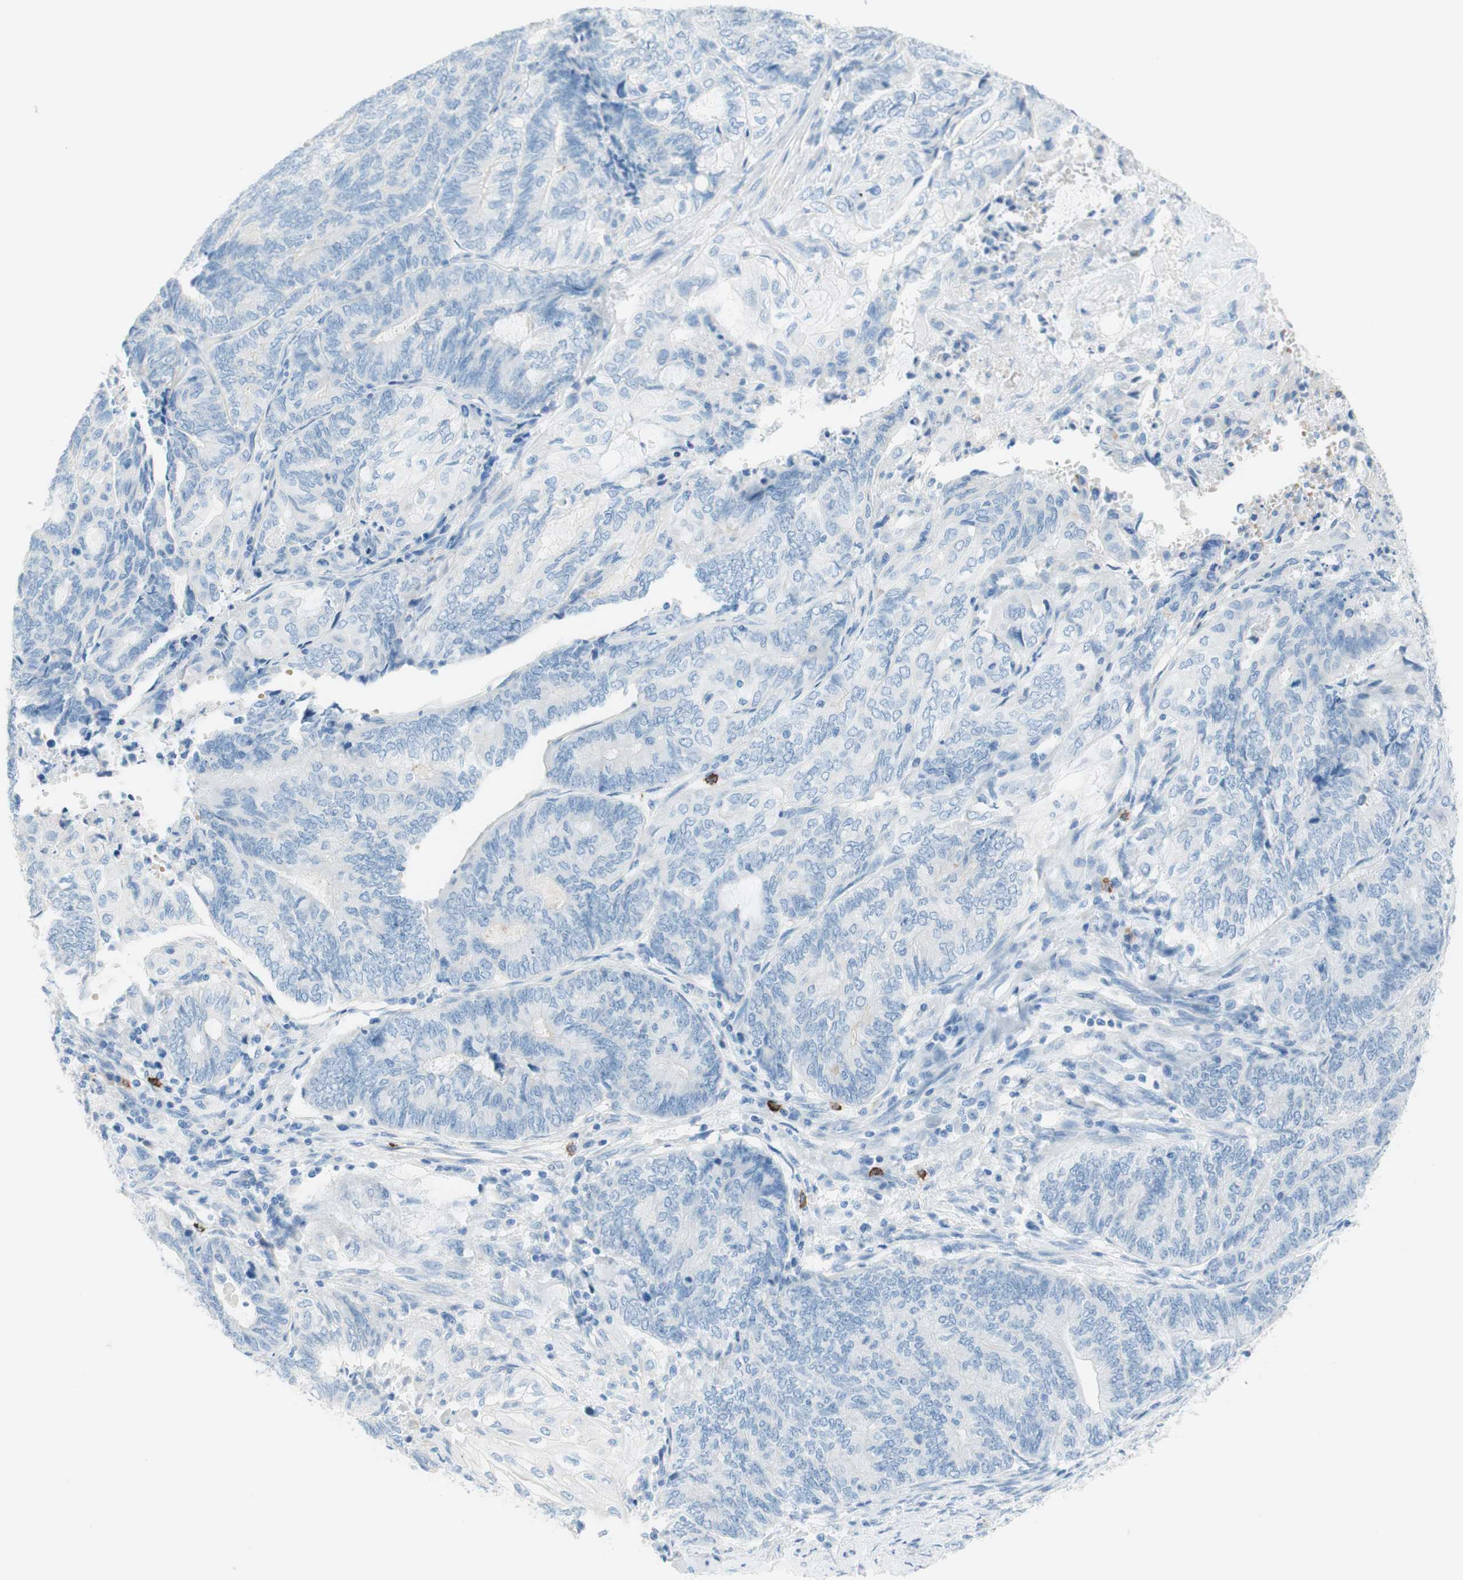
{"staining": {"intensity": "negative", "quantity": "none", "location": "none"}, "tissue": "endometrial cancer", "cell_type": "Tumor cells", "image_type": "cancer", "snomed": [{"axis": "morphology", "description": "Adenocarcinoma, NOS"}, {"axis": "topography", "description": "Uterus"}, {"axis": "topography", "description": "Endometrium"}], "caption": "Tumor cells are negative for protein expression in human endometrial cancer (adenocarcinoma). The staining was performed using DAB (3,3'-diaminobenzidine) to visualize the protein expression in brown, while the nuclei were stained in blue with hematoxylin (Magnification: 20x).", "gene": "CEACAM1", "patient": {"sex": "female", "age": 70}}